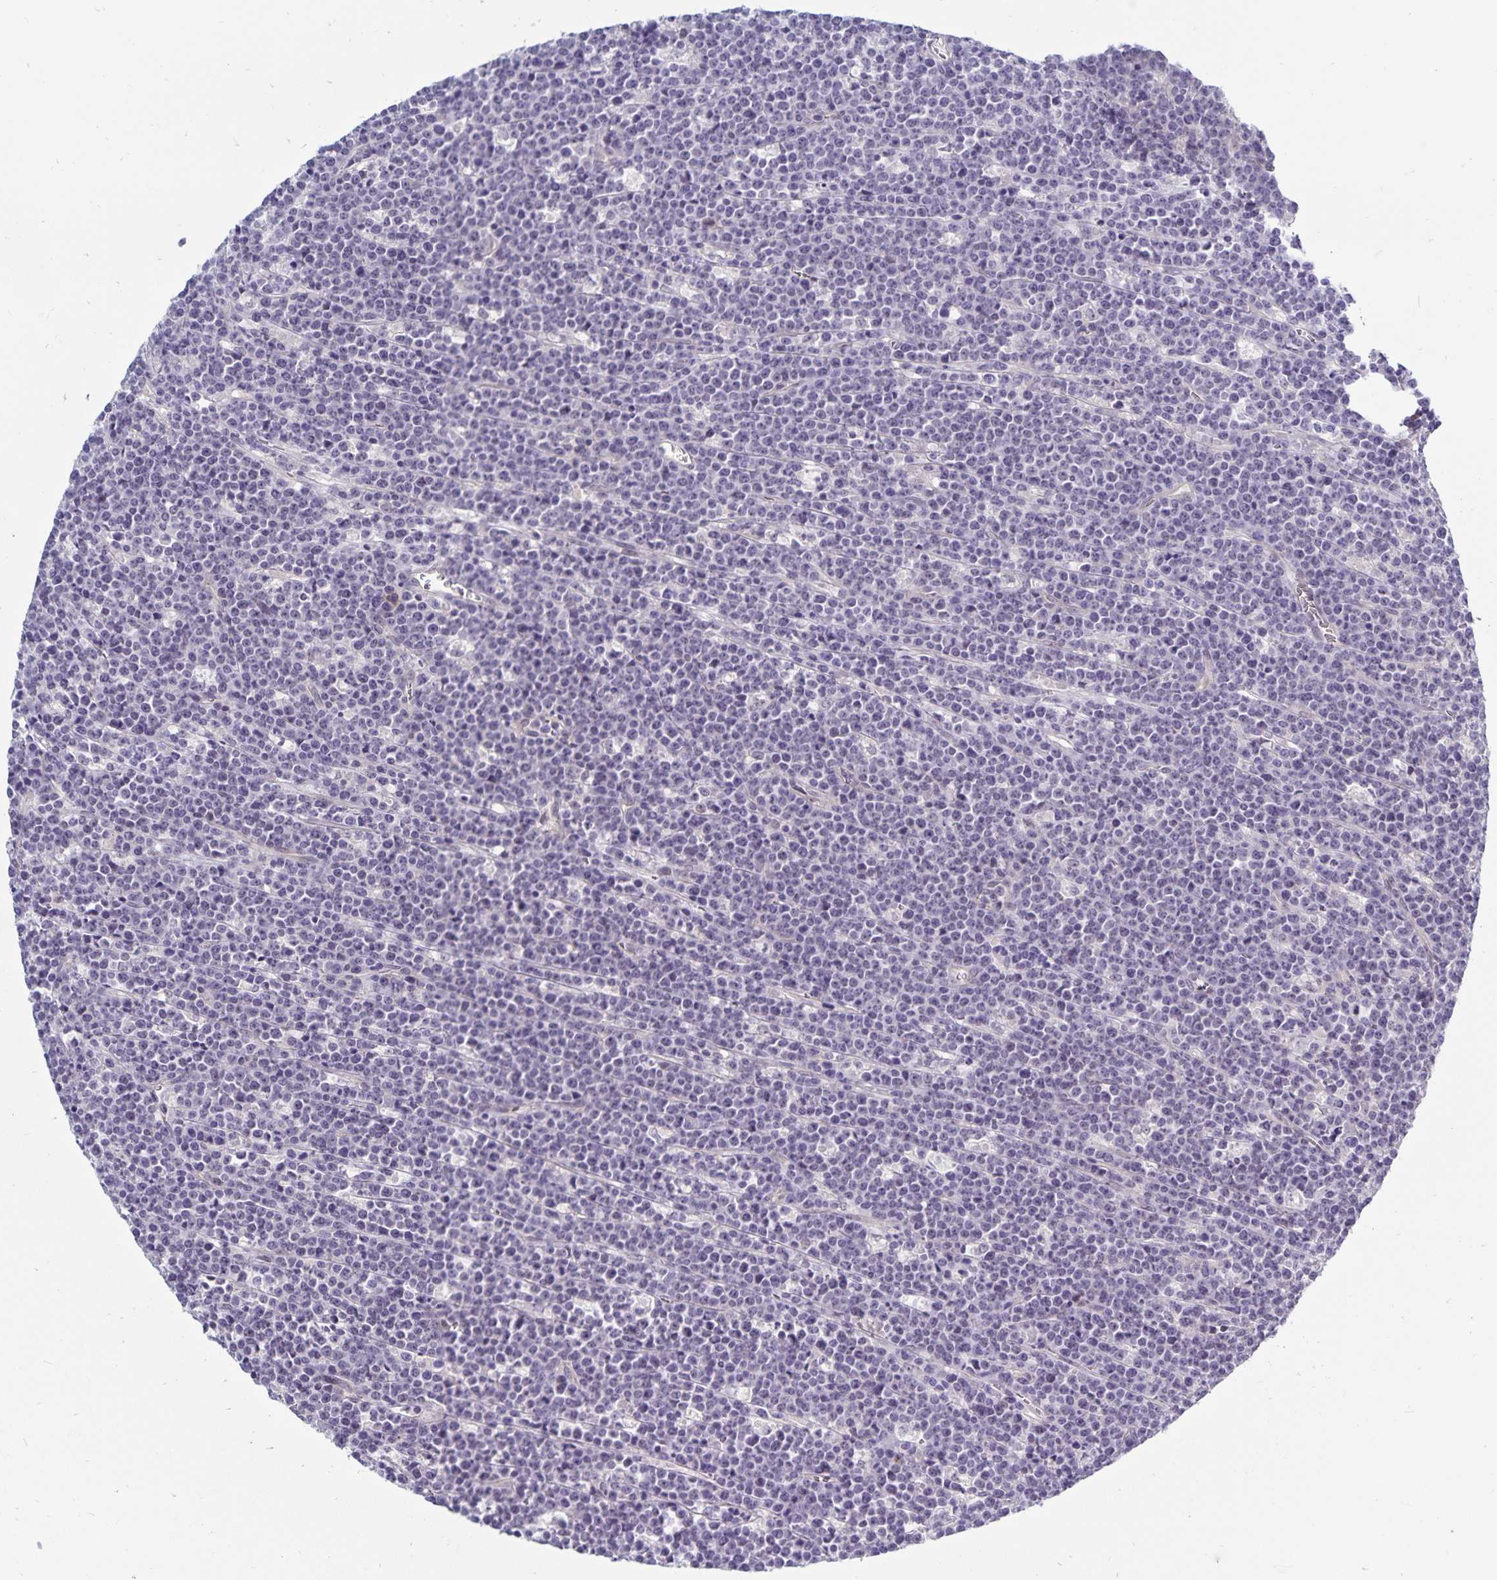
{"staining": {"intensity": "negative", "quantity": "none", "location": "none"}, "tissue": "lymphoma", "cell_type": "Tumor cells", "image_type": "cancer", "snomed": [{"axis": "morphology", "description": "Malignant lymphoma, non-Hodgkin's type, High grade"}, {"axis": "topography", "description": "Ovary"}], "caption": "The histopathology image exhibits no significant positivity in tumor cells of lymphoma. (DAB immunohistochemistry (IHC) with hematoxylin counter stain).", "gene": "CDKN2B", "patient": {"sex": "female", "age": 56}}